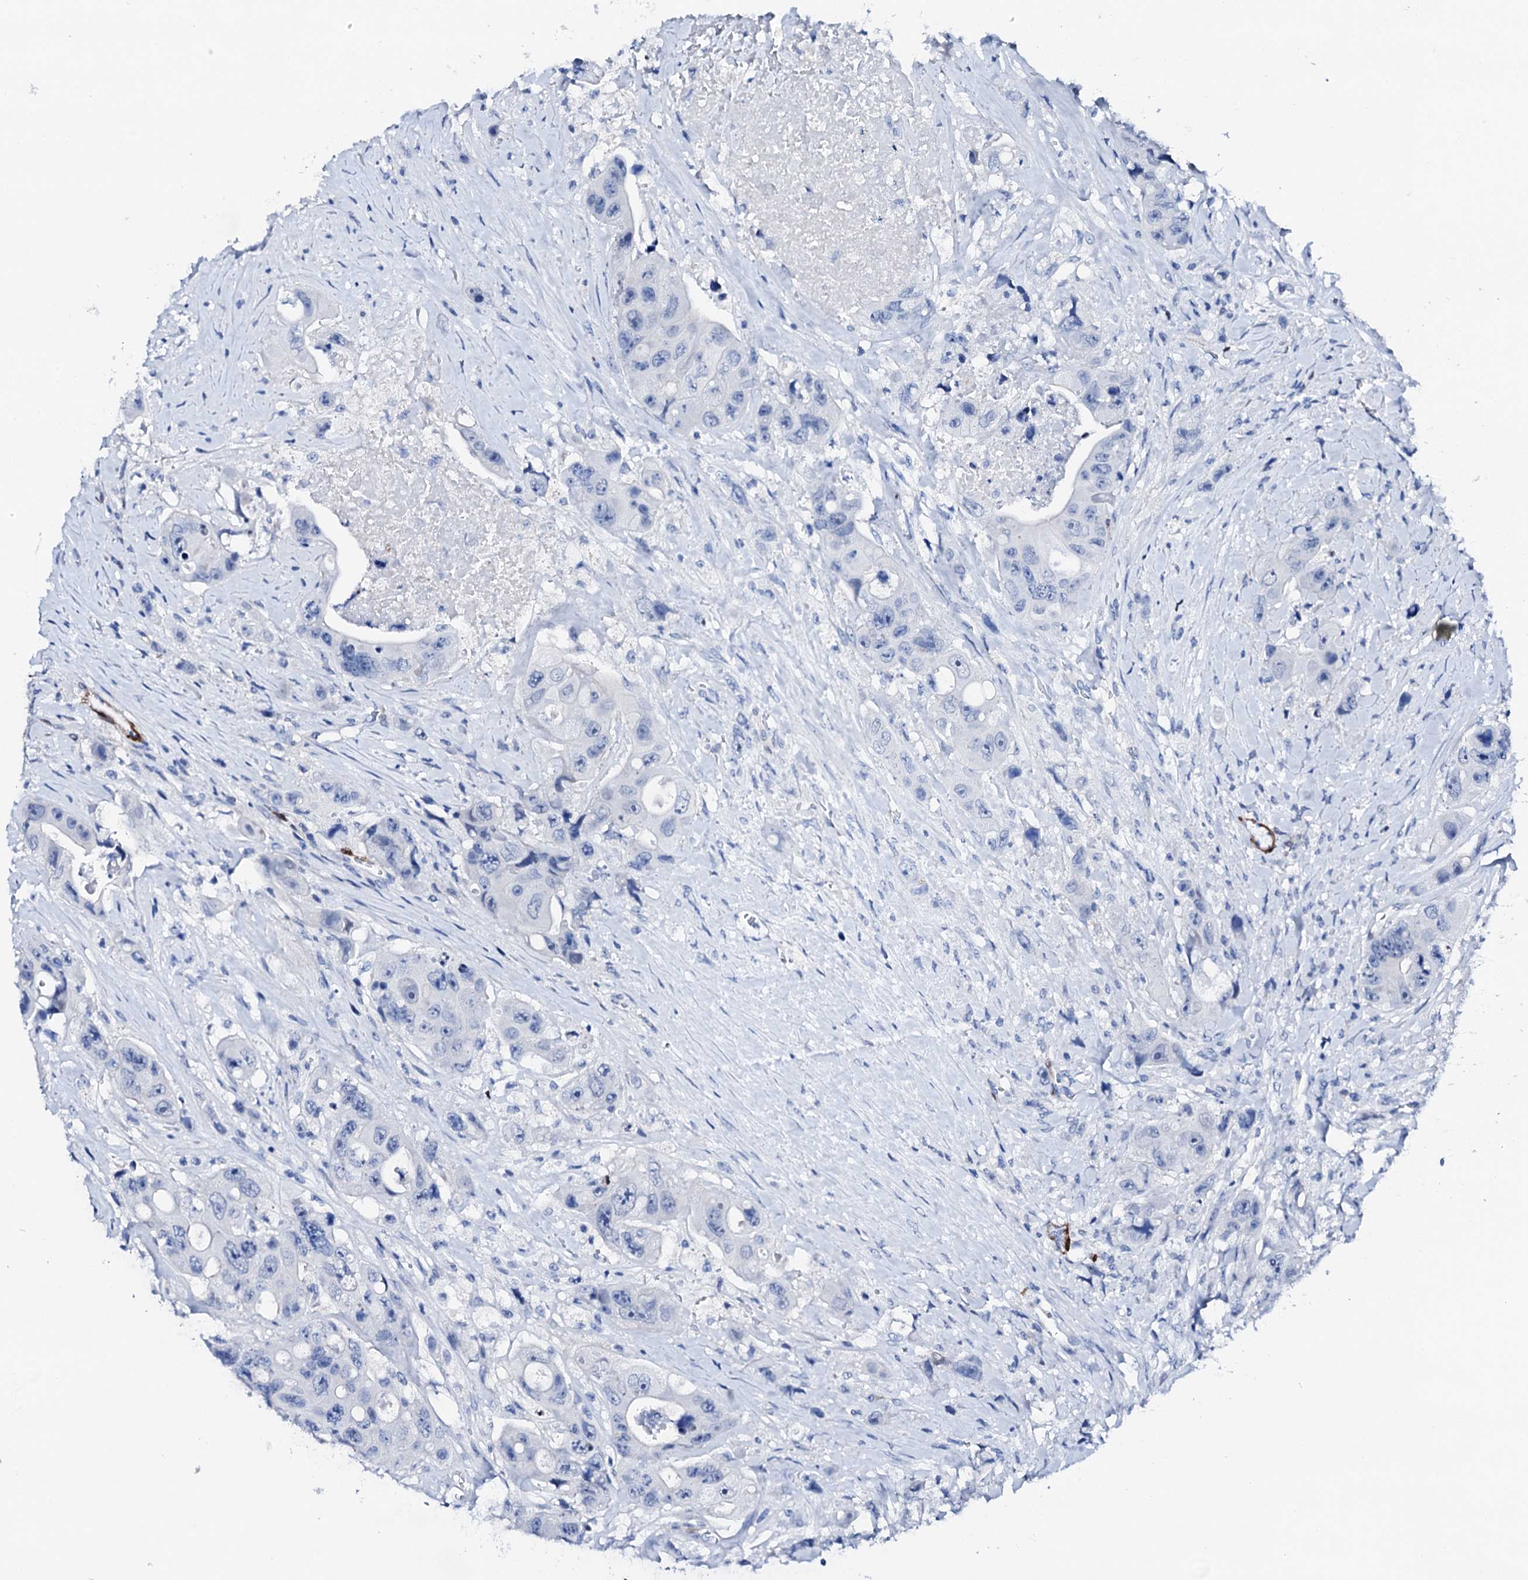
{"staining": {"intensity": "negative", "quantity": "none", "location": "none"}, "tissue": "colorectal cancer", "cell_type": "Tumor cells", "image_type": "cancer", "snomed": [{"axis": "morphology", "description": "Adenocarcinoma, NOS"}, {"axis": "topography", "description": "Colon"}], "caption": "This is an immunohistochemistry photomicrograph of adenocarcinoma (colorectal). There is no positivity in tumor cells.", "gene": "NRIP2", "patient": {"sex": "female", "age": 46}}